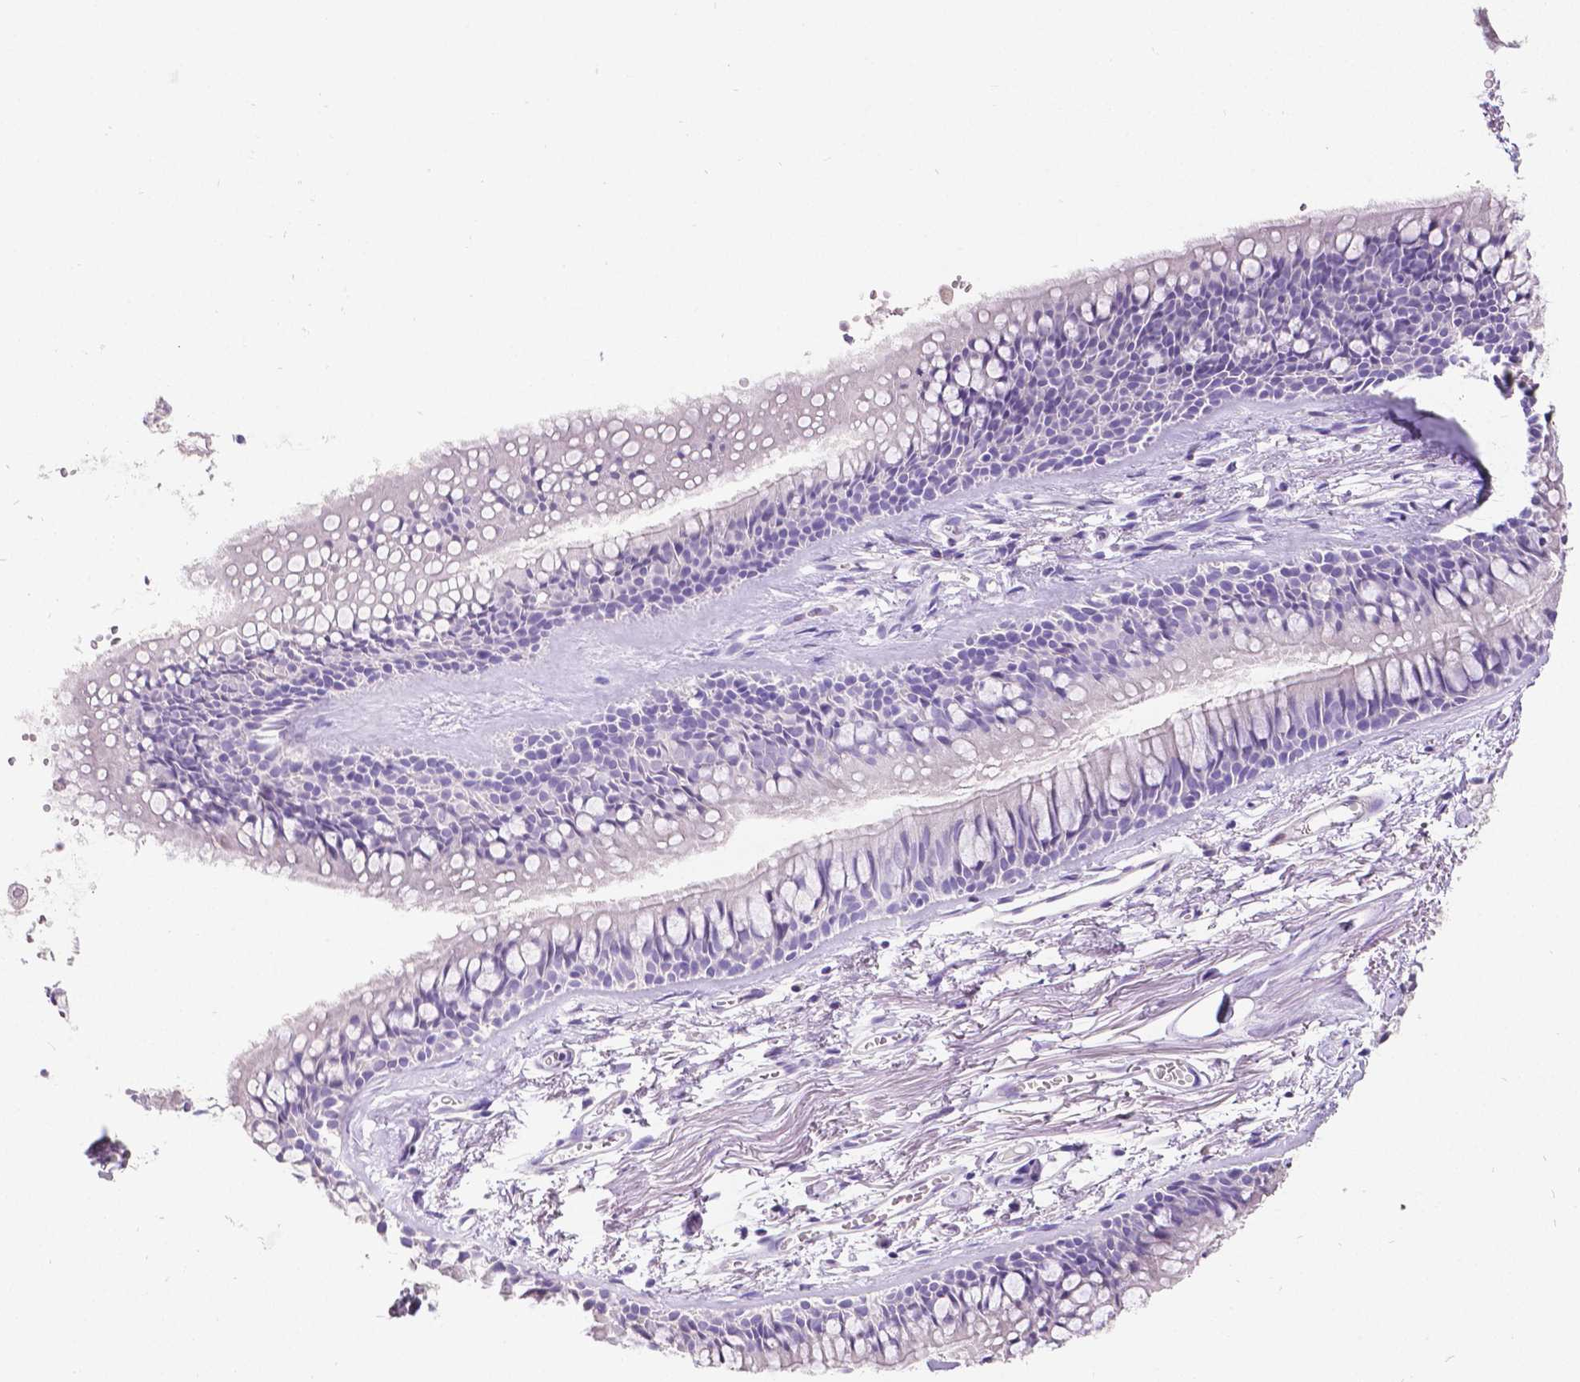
{"staining": {"intensity": "negative", "quantity": "none", "location": "none"}, "tissue": "soft tissue", "cell_type": "Chondrocytes", "image_type": "normal", "snomed": [{"axis": "morphology", "description": "Normal tissue, NOS"}, {"axis": "topography", "description": "Cartilage tissue"}, {"axis": "topography", "description": "Bronchus"}], "caption": "Chondrocytes are negative for protein expression in benign human soft tissue. Nuclei are stained in blue.", "gene": "SATB2", "patient": {"sex": "female", "age": 79}}